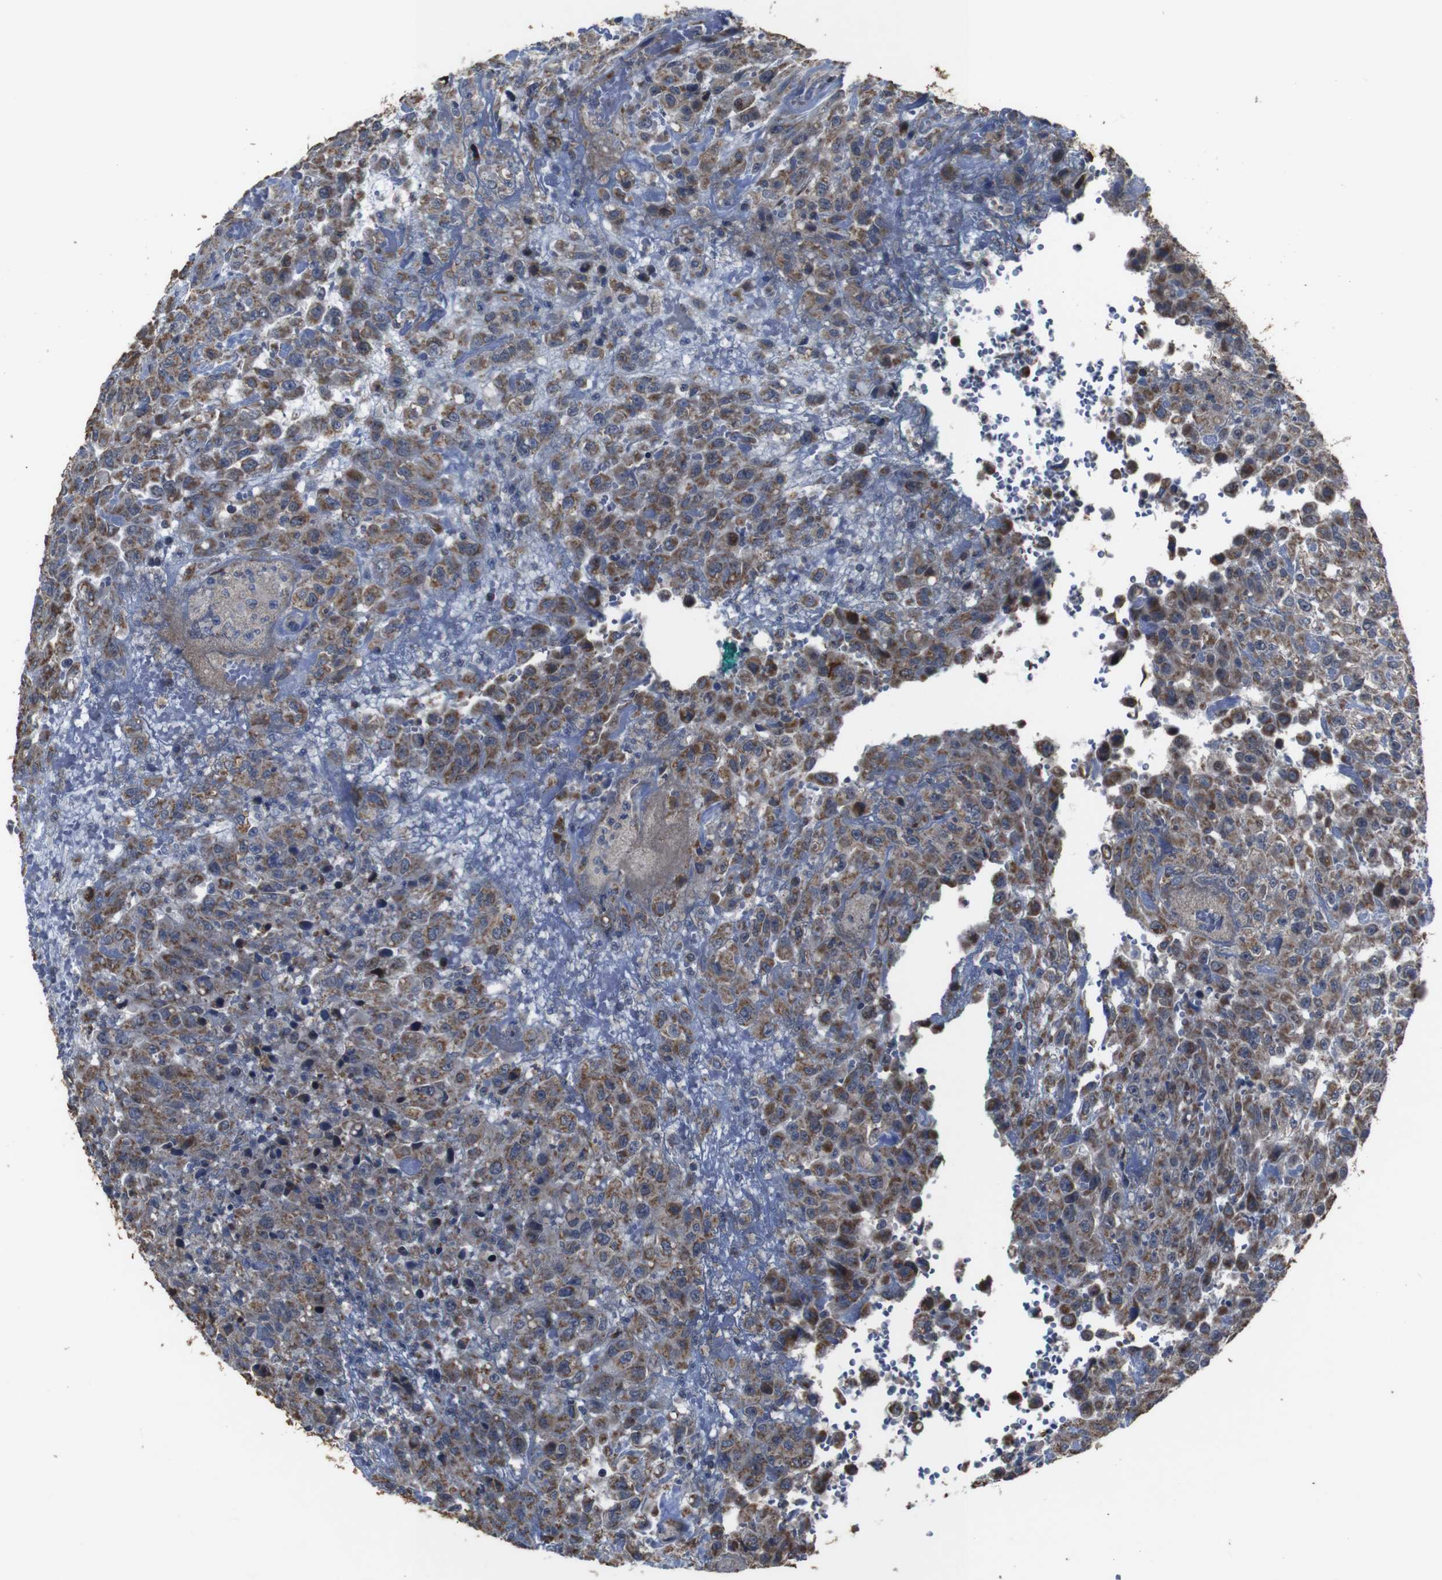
{"staining": {"intensity": "moderate", "quantity": ">75%", "location": "cytoplasmic/membranous"}, "tissue": "urothelial cancer", "cell_type": "Tumor cells", "image_type": "cancer", "snomed": [{"axis": "morphology", "description": "Urothelial carcinoma, High grade"}, {"axis": "topography", "description": "Urinary bladder"}], "caption": "Tumor cells display moderate cytoplasmic/membranous staining in about >75% of cells in urothelial cancer.", "gene": "SNN", "patient": {"sex": "male", "age": 46}}